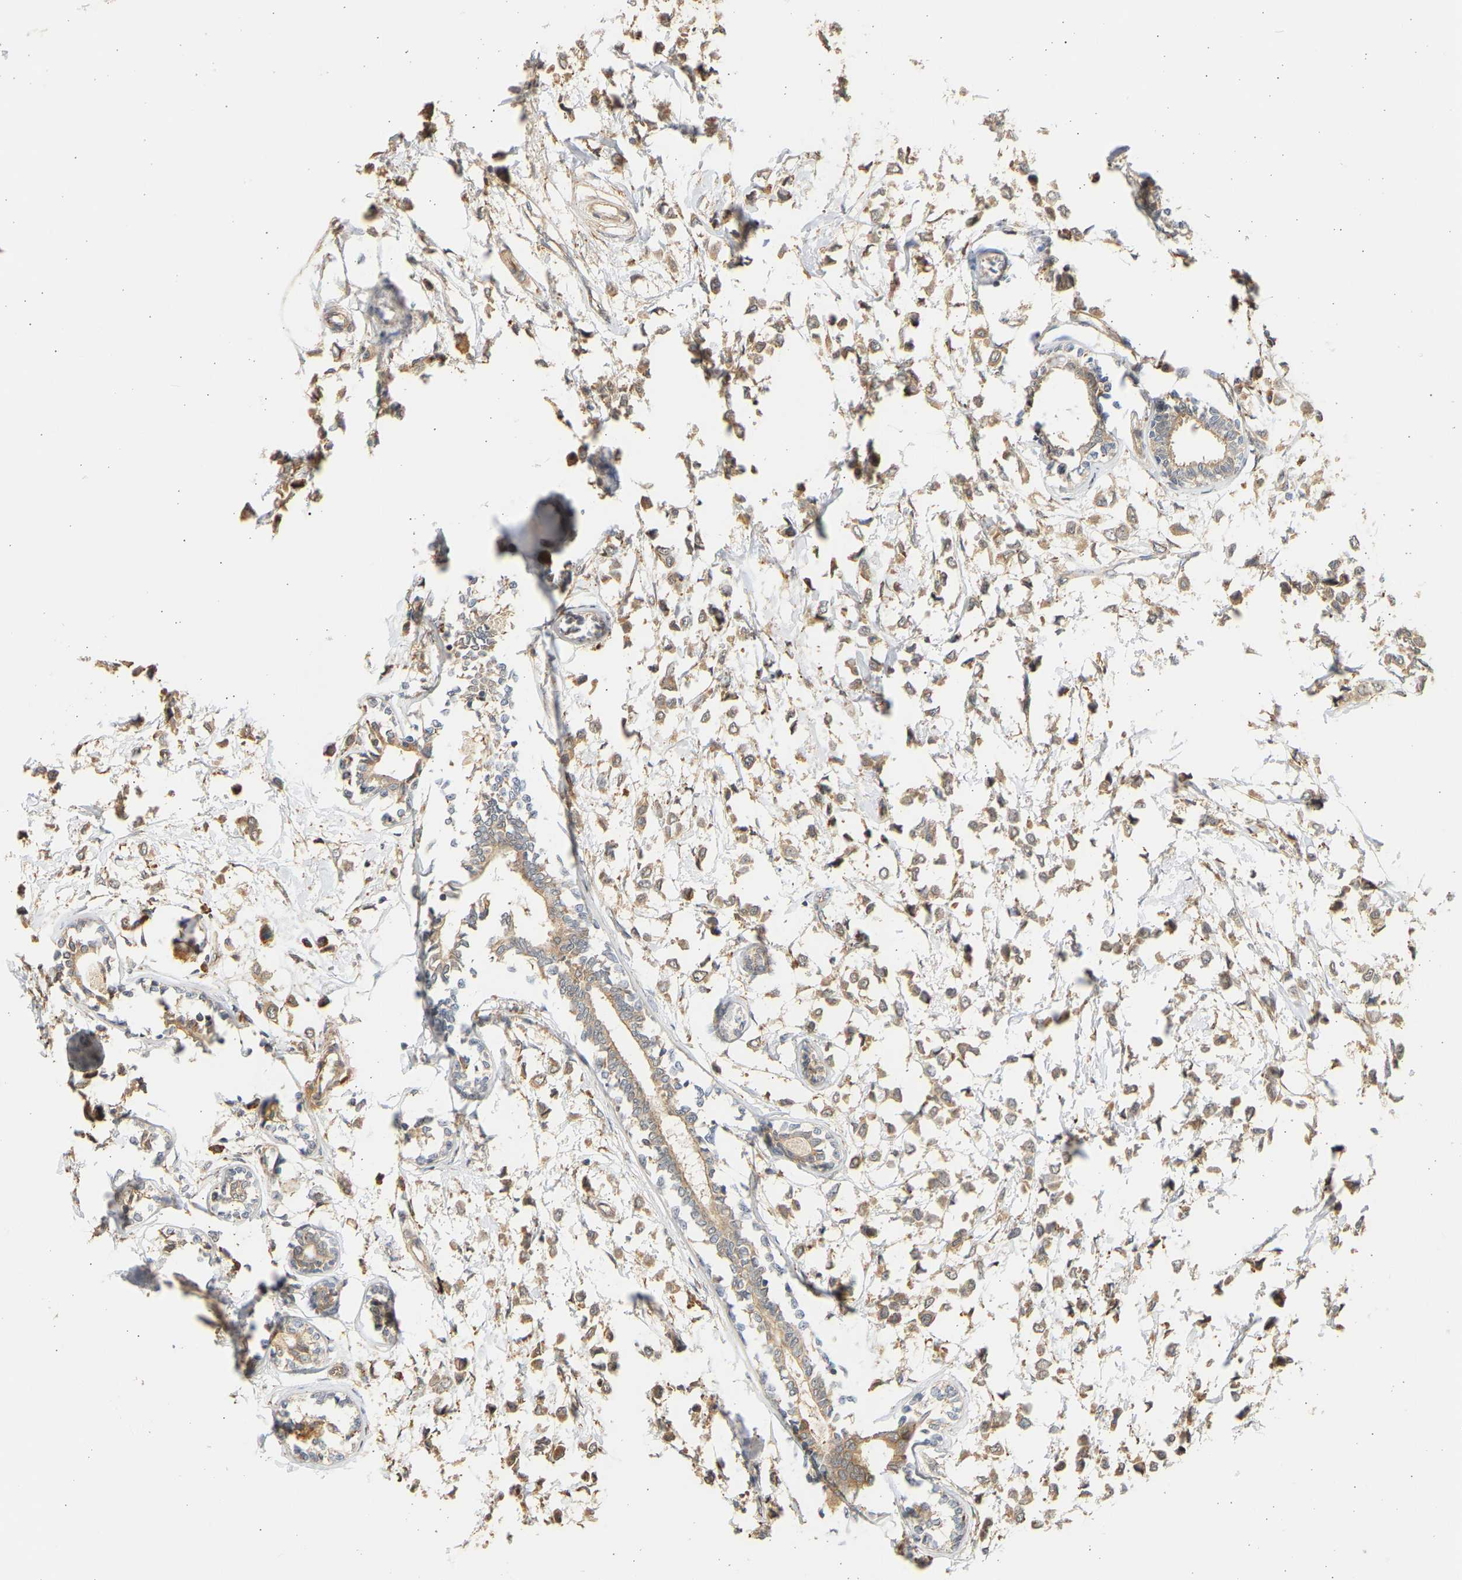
{"staining": {"intensity": "weak", "quantity": ">75%", "location": "cytoplasmic/membranous"}, "tissue": "breast cancer", "cell_type": "Tumor cells", "image_type": "cancer", "snomed": [{"axis": "morphology", "description": "Lobular carcinoma"}, {"axis": "topography", "description": "Breast"}], "caption": "High-magnification brightfield microscopy of lobular carcinoma (breast) stained with DAB (brown) and counterstained with hematoxylin (blue). tumor cells exhibit weak cytoplasmic/membranous staining is identified in about>75% of cells.", "gene": "B4GALT6", "patient": {"sex": "female", "age": 51}}